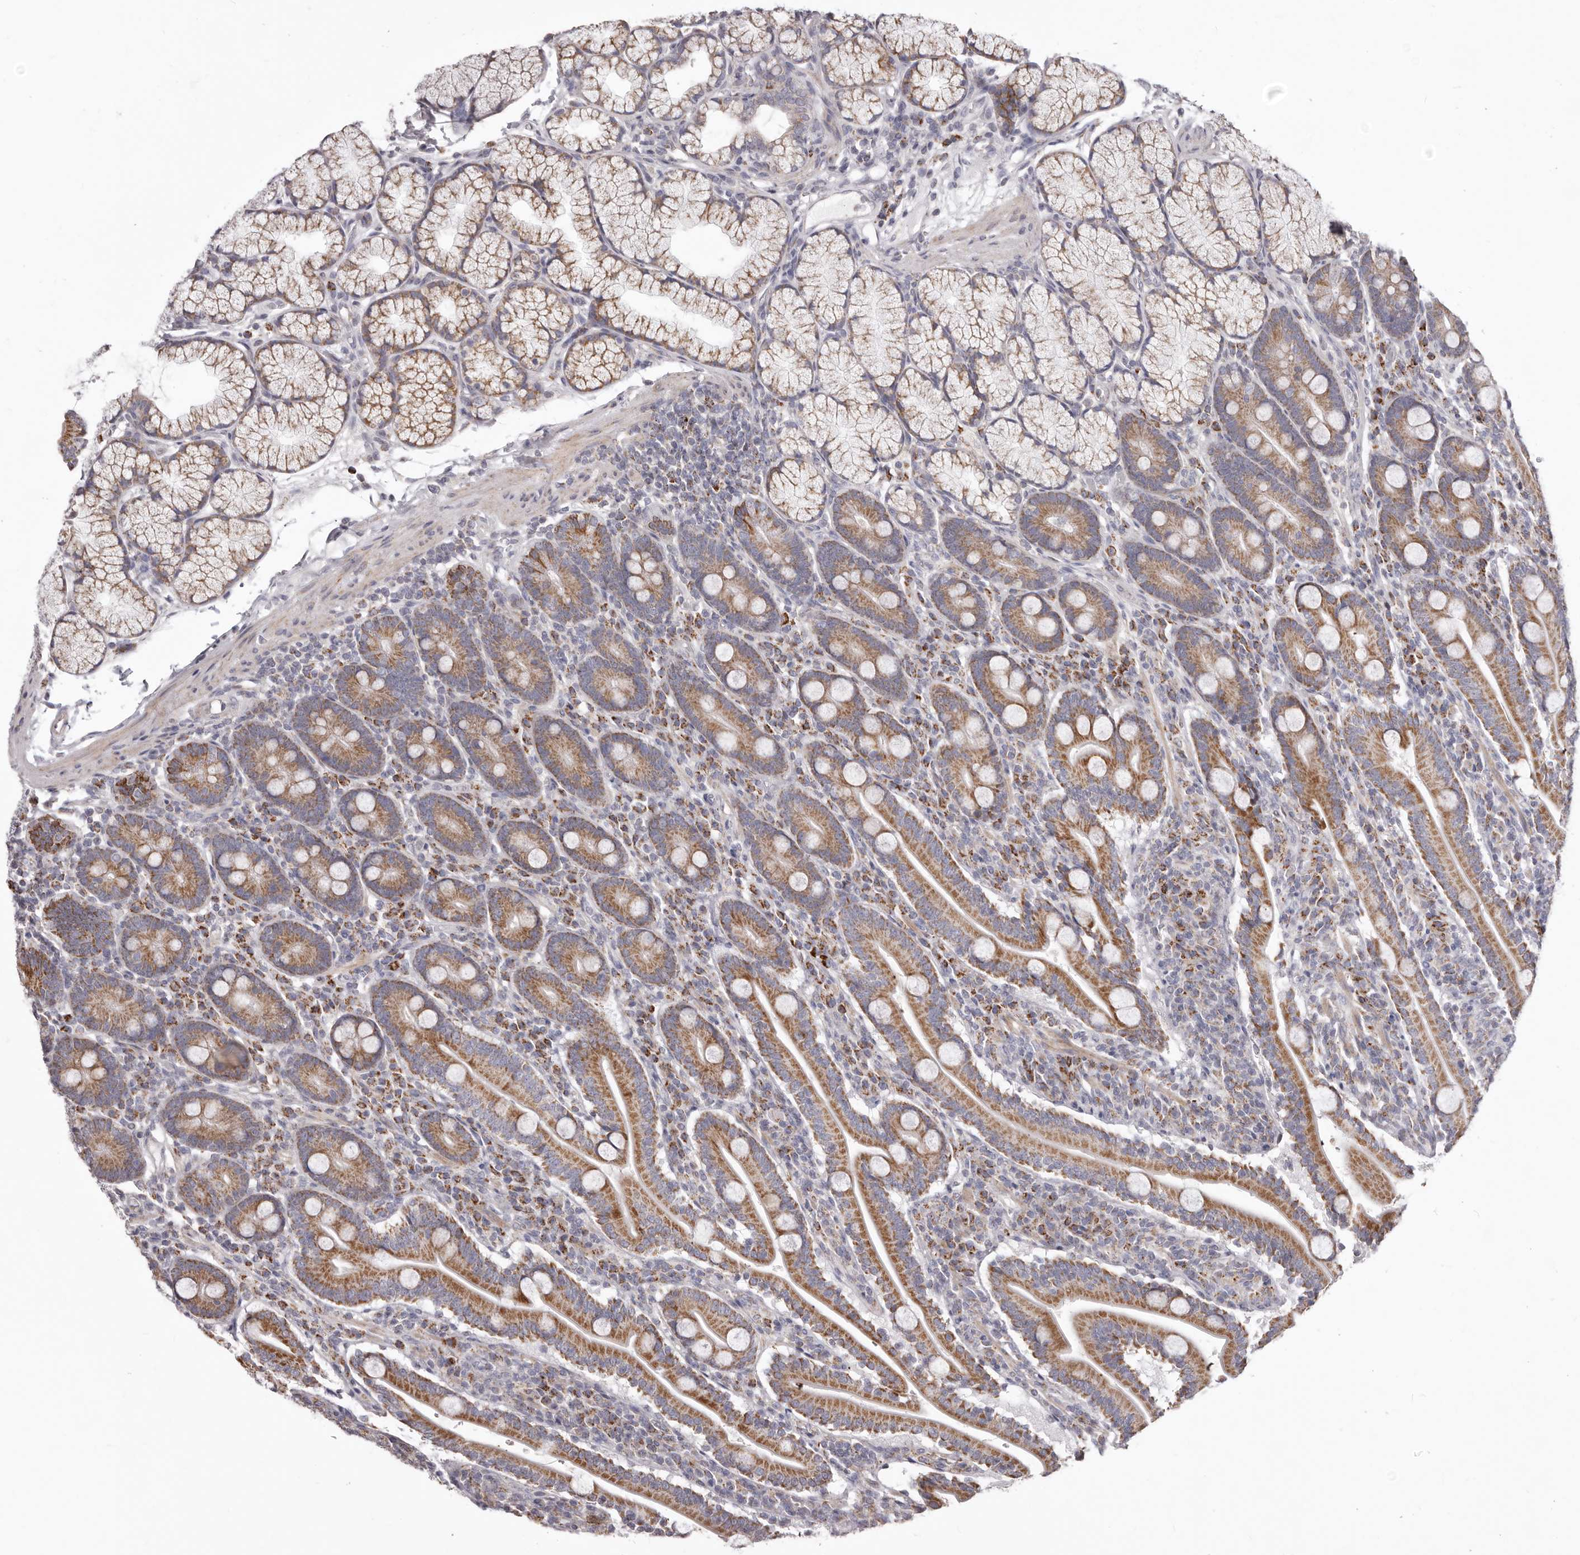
{"staining": {"intensity": "strong", "quantity": ">75%", "location": "cytoplasmic/membranous"}, "tissue": "duodenum", "cell_type": "Glandular cells", "image_type": "normal", "snomed": [{"axis": "morphology", "description": "Normal tissue, NOS"}, {"axis": "topography", "description": "Duodenum"}], "caption": "A high amount of strong cytoplasmic/membranous positivity is appreciated in about >75% of glandular cells in unremarkable duodenum. (DAB (3,3'-diaminobenzidine) IHC with brightfield microscopy, high magnification).", "gene": "PRMT2", "patient": {"sex": "male", "age": 35}}